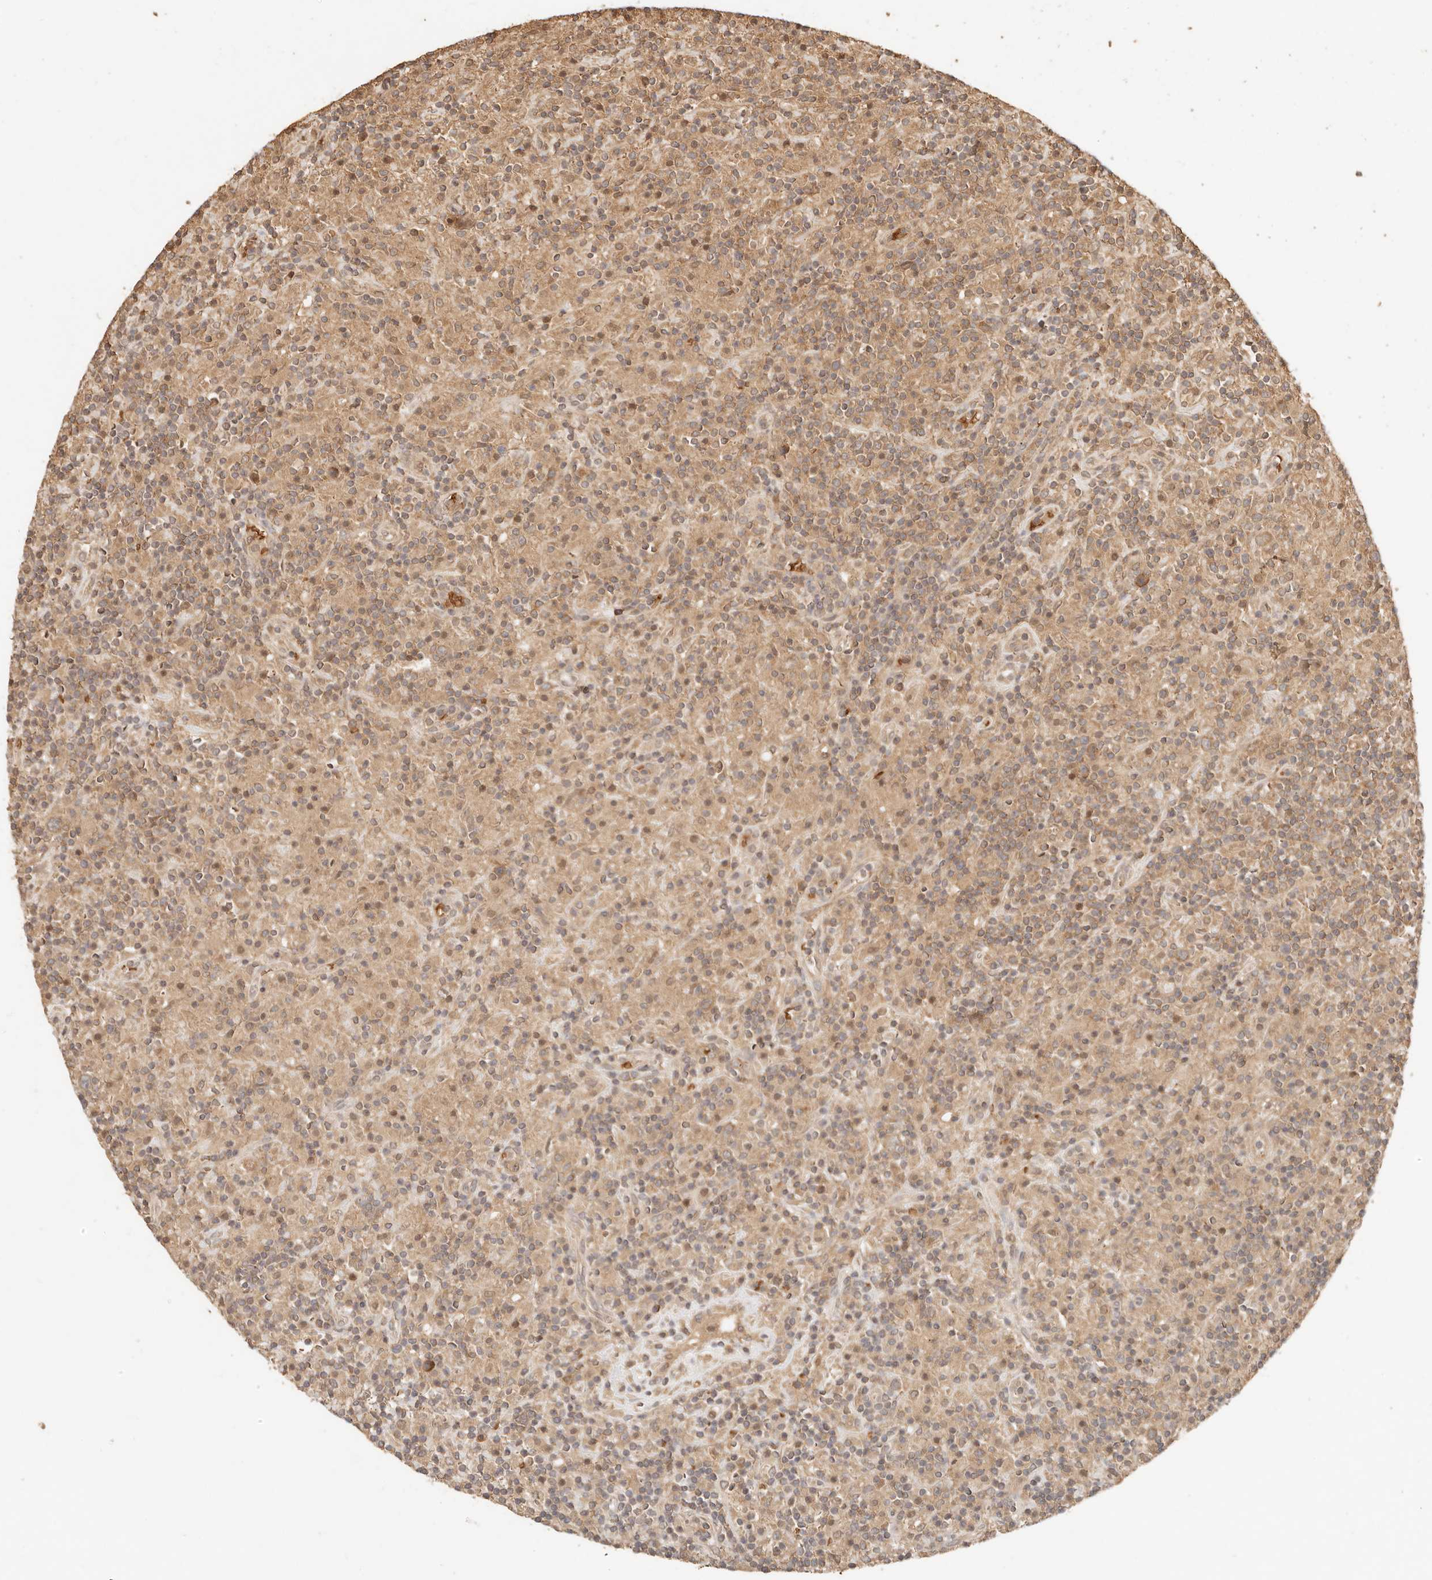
{"staining": {"intensity": "negative", "quantity": "none", "location": "none"}, "tissue": "lymphoma", "cell_type": "Tumor cells", "image_type": "cancer", "snomed": [{"axis": "morphology", "description": "Hodgkin's disease, NOS"}, {"axis": "topography", "description": "Lymph node"}], "caption": "Immunohistochemistry of Hodgkin's disease displays no positivity in tumor cells.", "gene": "INTS11", "patient": {"sex": "male", "age": 70}}